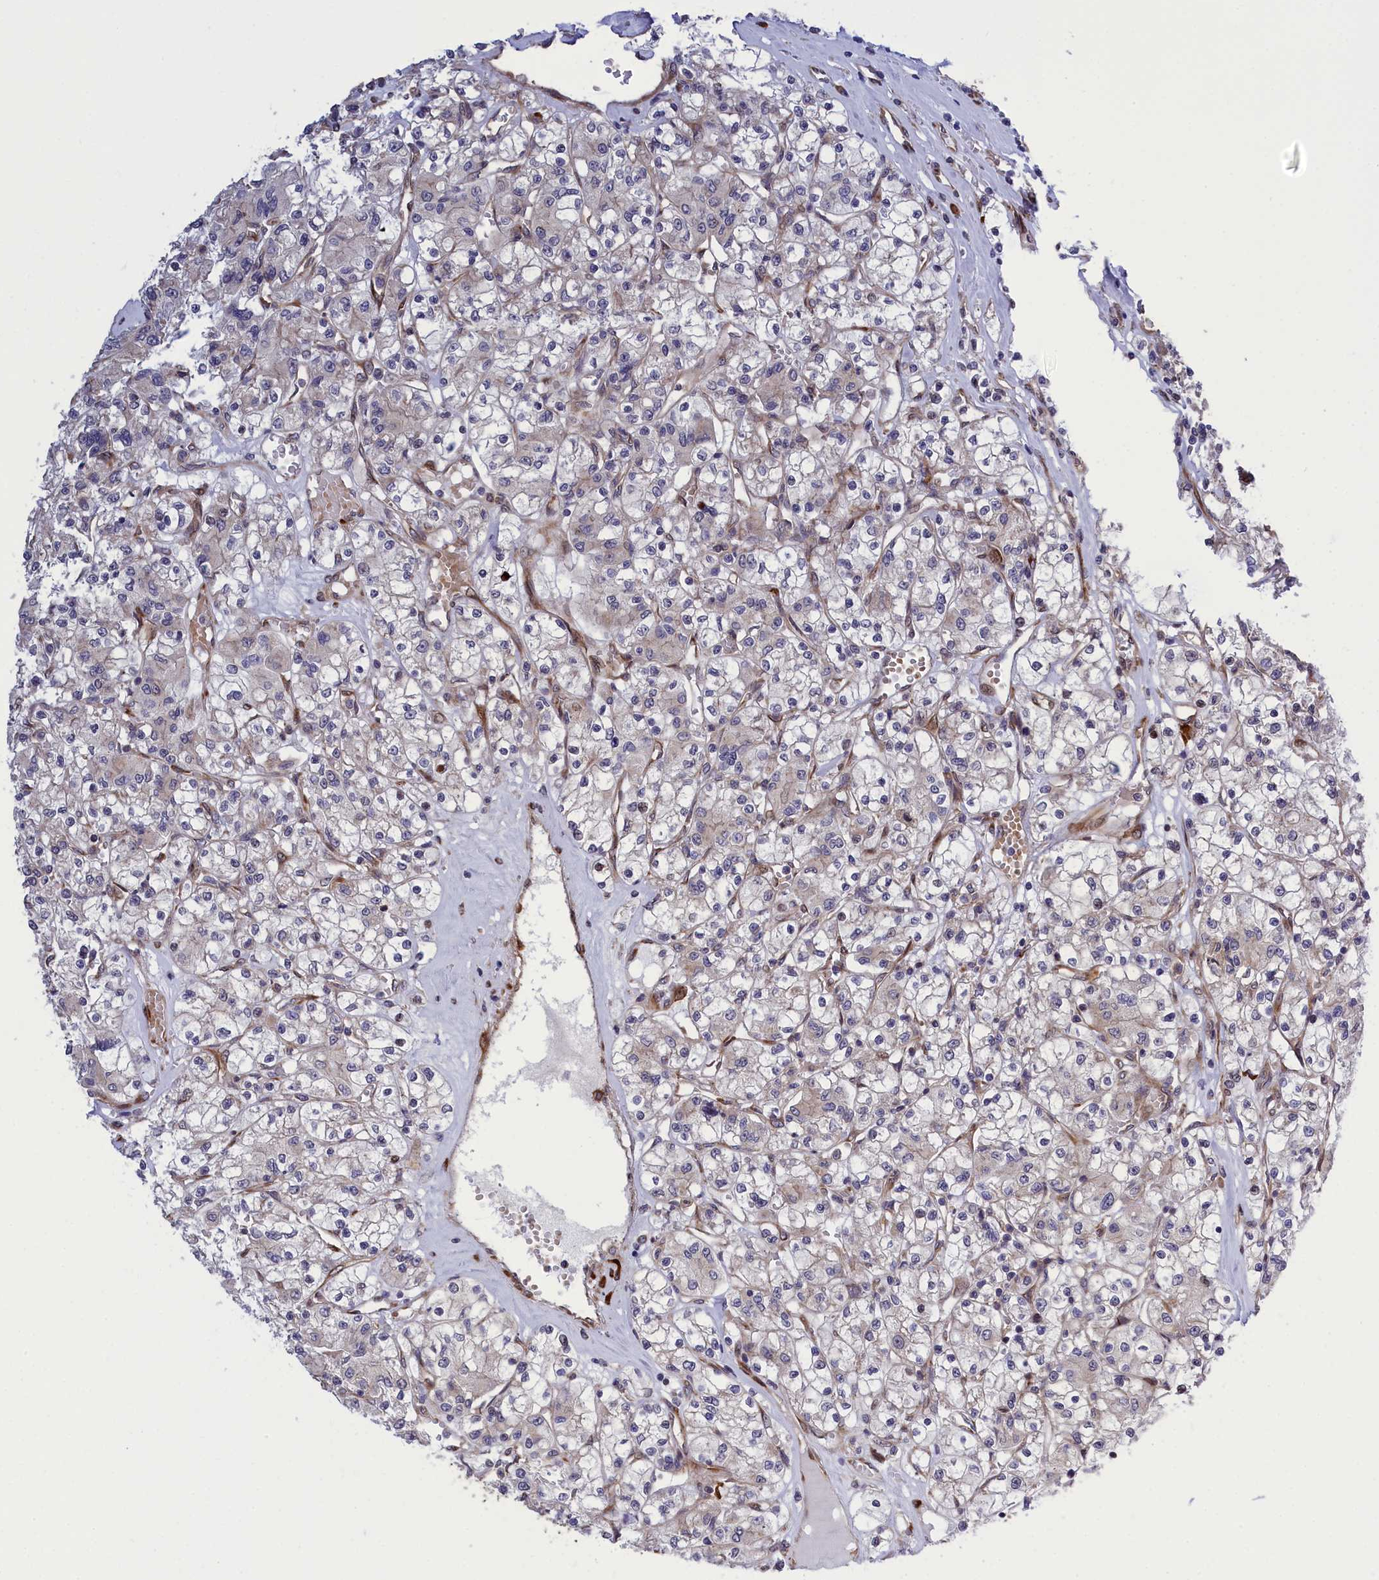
{"staining": {"intensity": "negative", "quantity": "none", "location": "none"}, "tissue": "renal cancer", "cell_type": "Tumor cells", "image_type": "cancer", "snomed": [{"axis": "morphology", "description": "Adenocarcinoma, NOS"}, {"axis": "topography", "description": "Kidney"}], "caption": "The image demonstrates no significant positivity in tumor cells of renal cancer.", "gene": "DDX60L", "patient": {"sex": "female", "age": 59}}